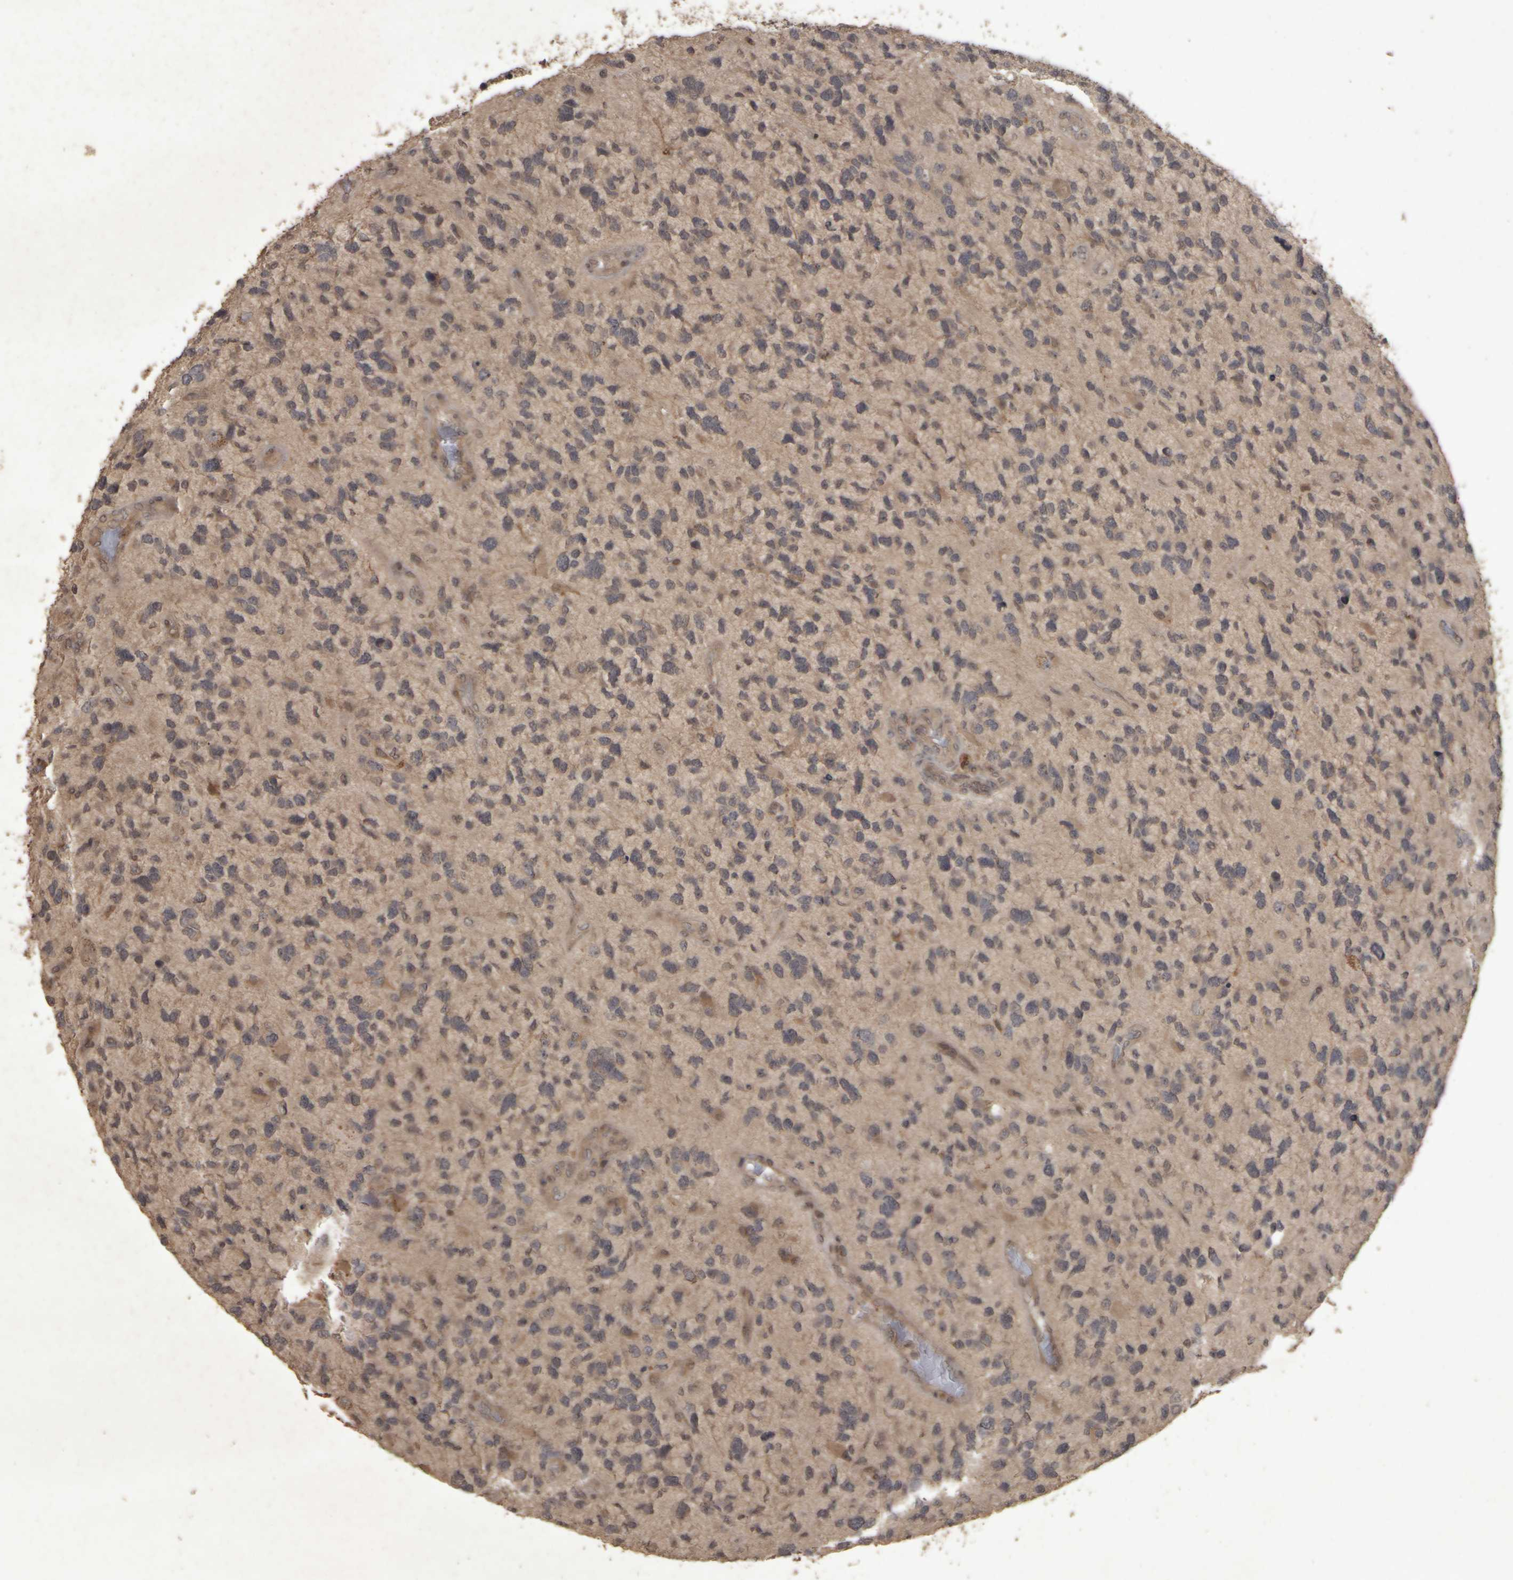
{"staining": {"intensity": "negative", "quantity": "none", "location": "none"}, "tissue": "glioma", "cell_type": "Tumor cells", "image_type": "cancer", "snomed": [{"axis": "morphology", "description": "Glioma, malignant, High grade"}, {"axis": "topography", "description": "Brain"}], "caption": "Glioma was stained to show a protein in brown. There is no significant expression in tumor cells. (Brightfield microscopy of DAB (3,3'-diaminobenzidine) IHC at high magnification).", "gene": "ACO1", "patient": {"sex": "female", "age": 58}}